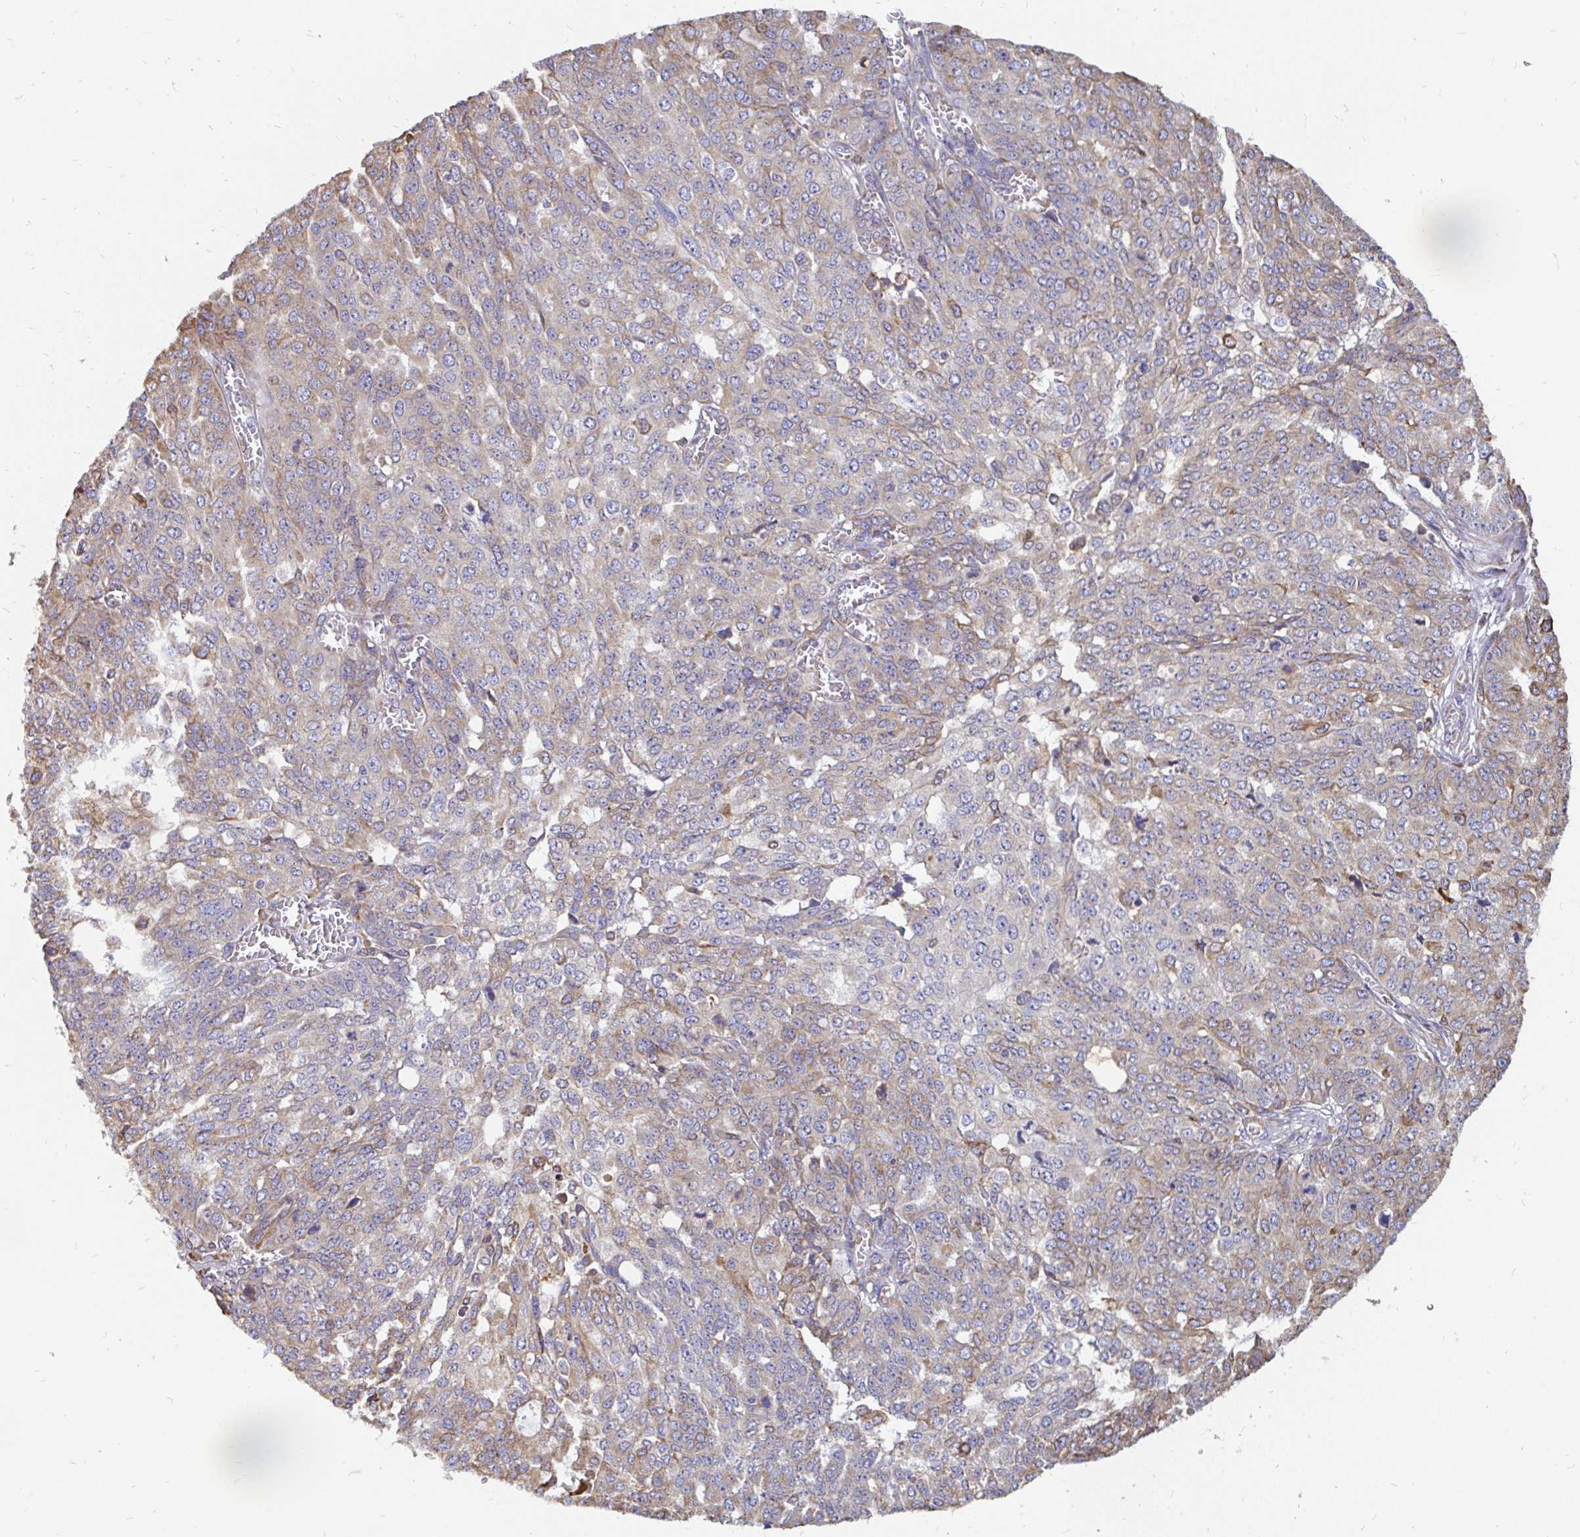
{"staining": {"intensity": "moderate", "quantity": "25%-75%", "location": "cytoplasmic/membranous"}, "tissue": "ovarian cancer", "cell_type": "Tumor cells", "image_type": "cancer", "snomed": [{"axis": "morphology", "description": "Cystadenocarcinoma, serous, NOS"}, {"axis": "topography", "description": "Soft tissue"}, {"axis": "topography", "description": "Ovary"}], "caption": "The photomicrograph demonstrates staining of ovarian cancer, revealing moderate cytoplasmic/membranous protein staining (brown color) within tumor cells.", "gene": "EML5", "patient": {"sex": "female", "age": 57}}